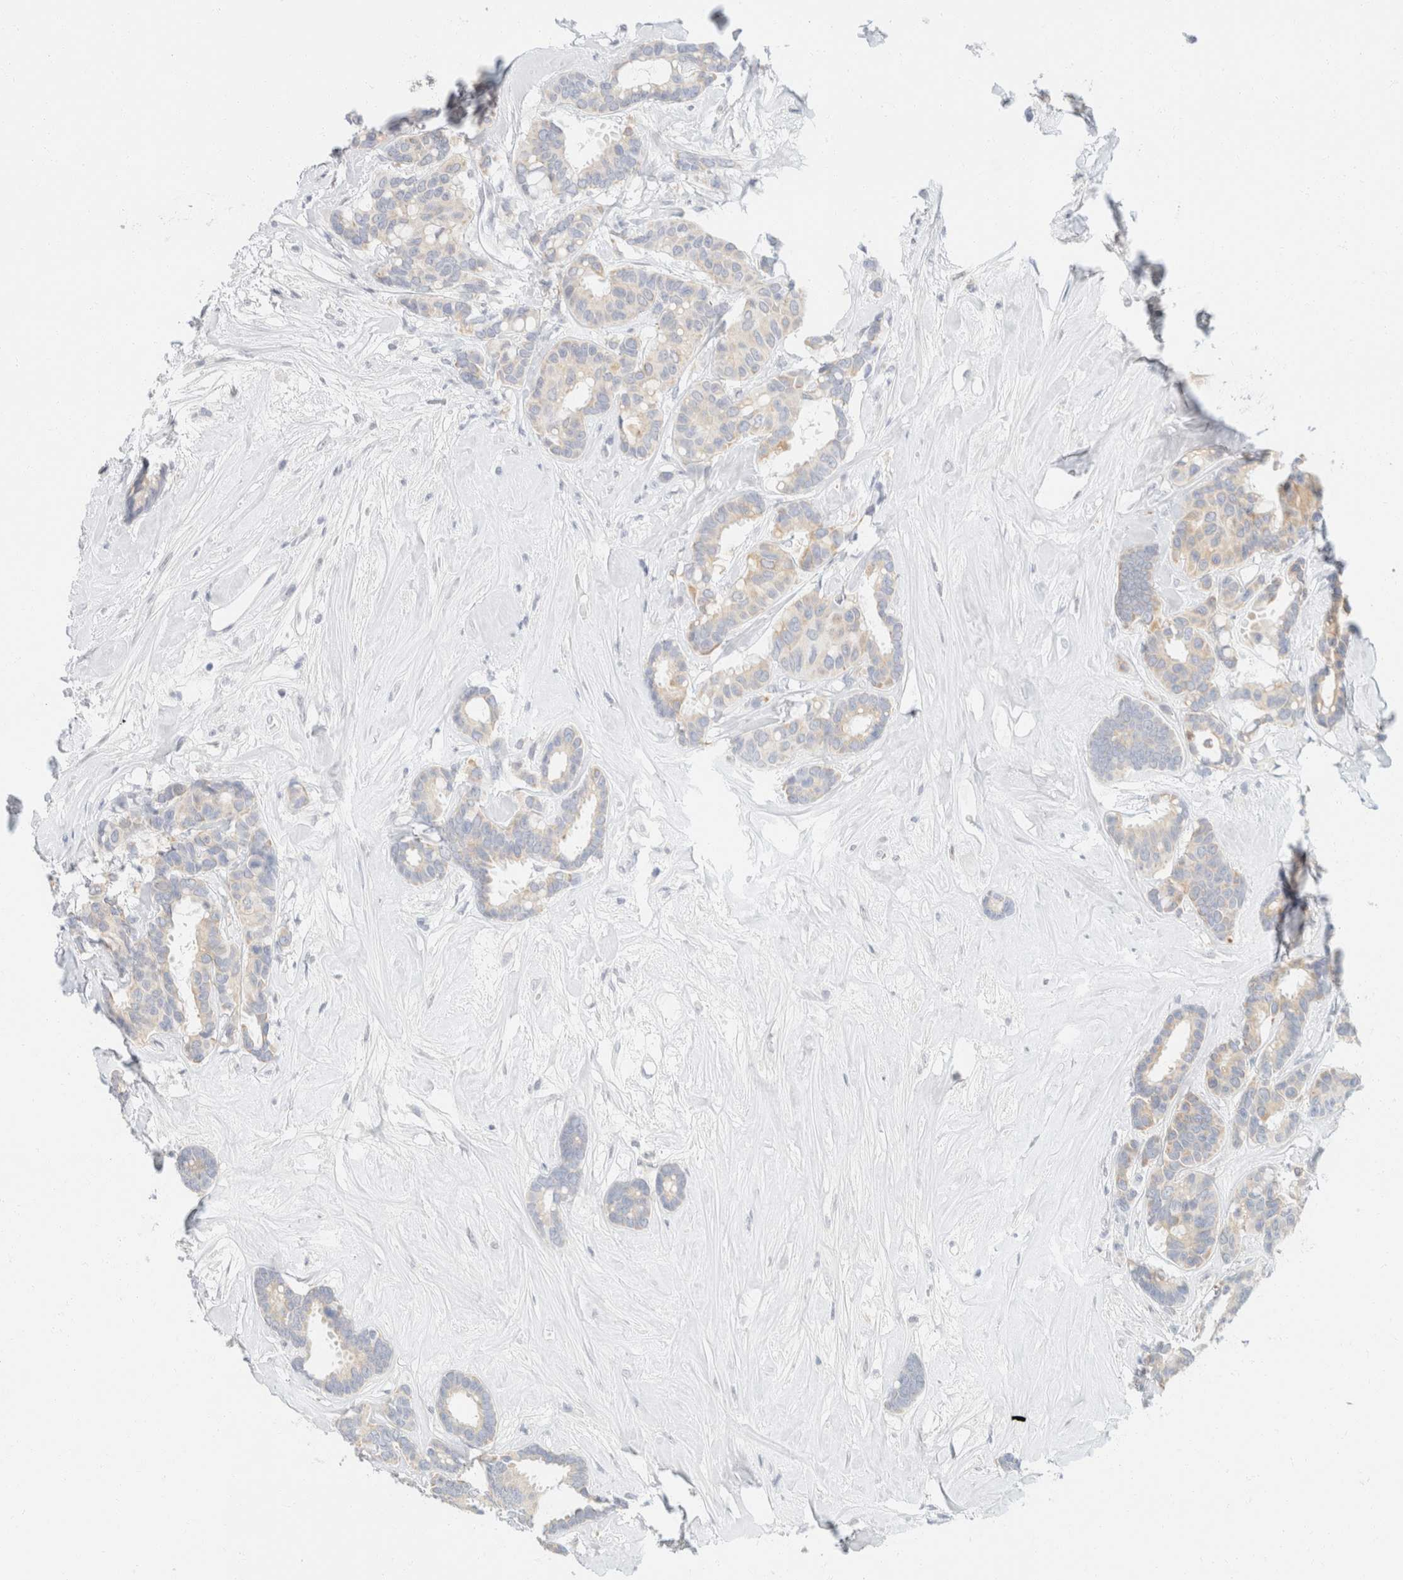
{"staining": {"intensity": "weak", "quantity": "25%-75%", "location": "cytoplasmic/membranous"}, "tissue": "breast cancer", "cell_type": "Tumor cells", "image_type": "cancer", "snomed": [{"axis": "morphology", "description": "Duct carcinoma"}, {"axis": "topography", "description": "Breast"}], "caption": "Protein staining of breast cancer (intraductal carcinoma) tissue displays weak cytoplasmic/membranous expression in about 25%-75% of tumor cells.", "gene": "KRT20", "patient": {"sex": "female", "age": 87}}